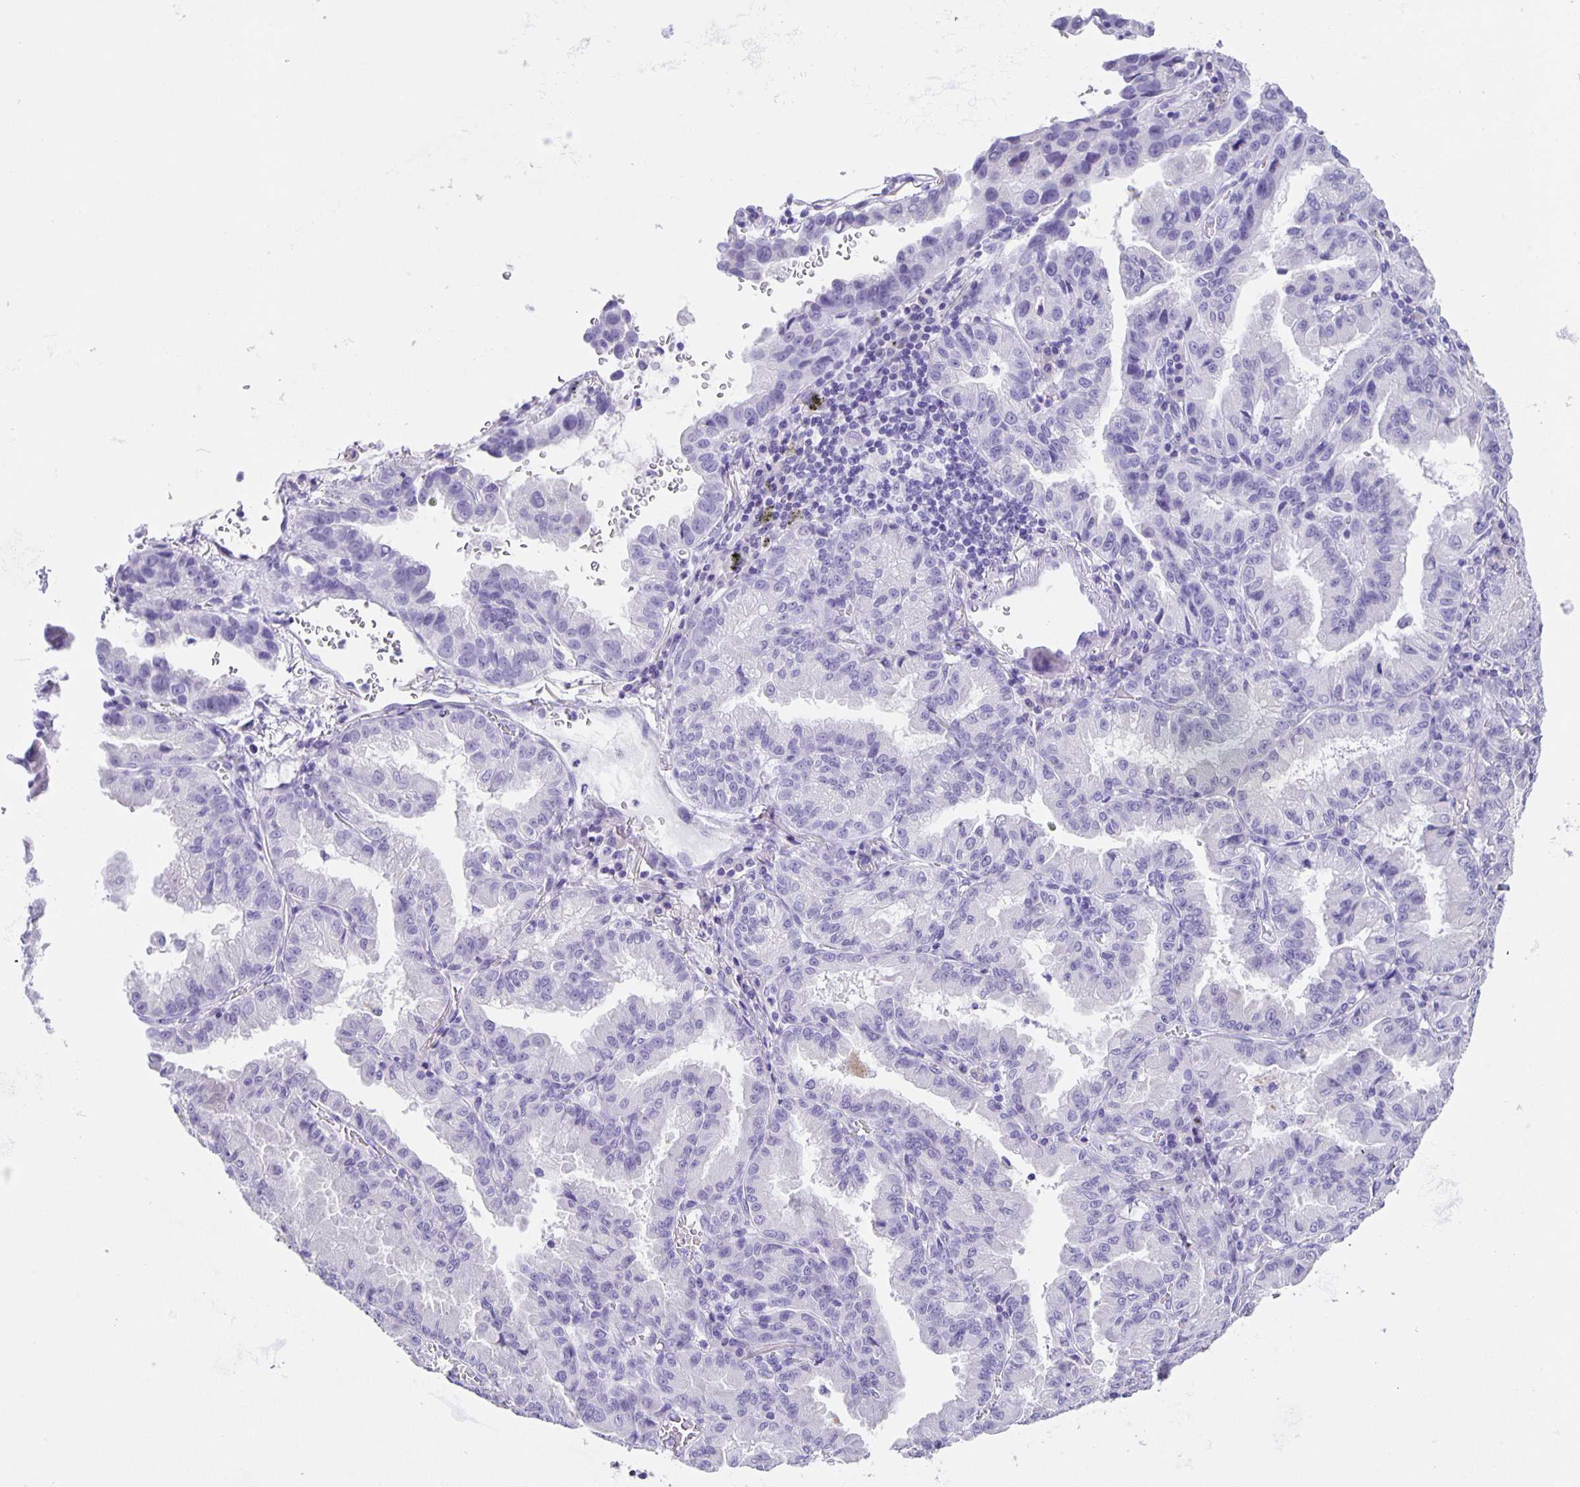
{"staining": {"intensity": "negative", "quantity": "none", "location": "none"}, "tissue": "lung cancer", "cell_type": "Tumor cells", "image_type": "cancer", "snomed": [{"axis": "morphology", "description": "Adenocarcinoma, NOS"}, {"axis": "topography", "description": "Lymph node"}, {"axis": "topography", "description": "Lung"}], "caption": "Histopathology image shows no significant protein expression in tumor cells of lung cancer (adenocarcinoma).", "gene": "GUCA2A", "patient": {"sex": "male", "age": 66}}